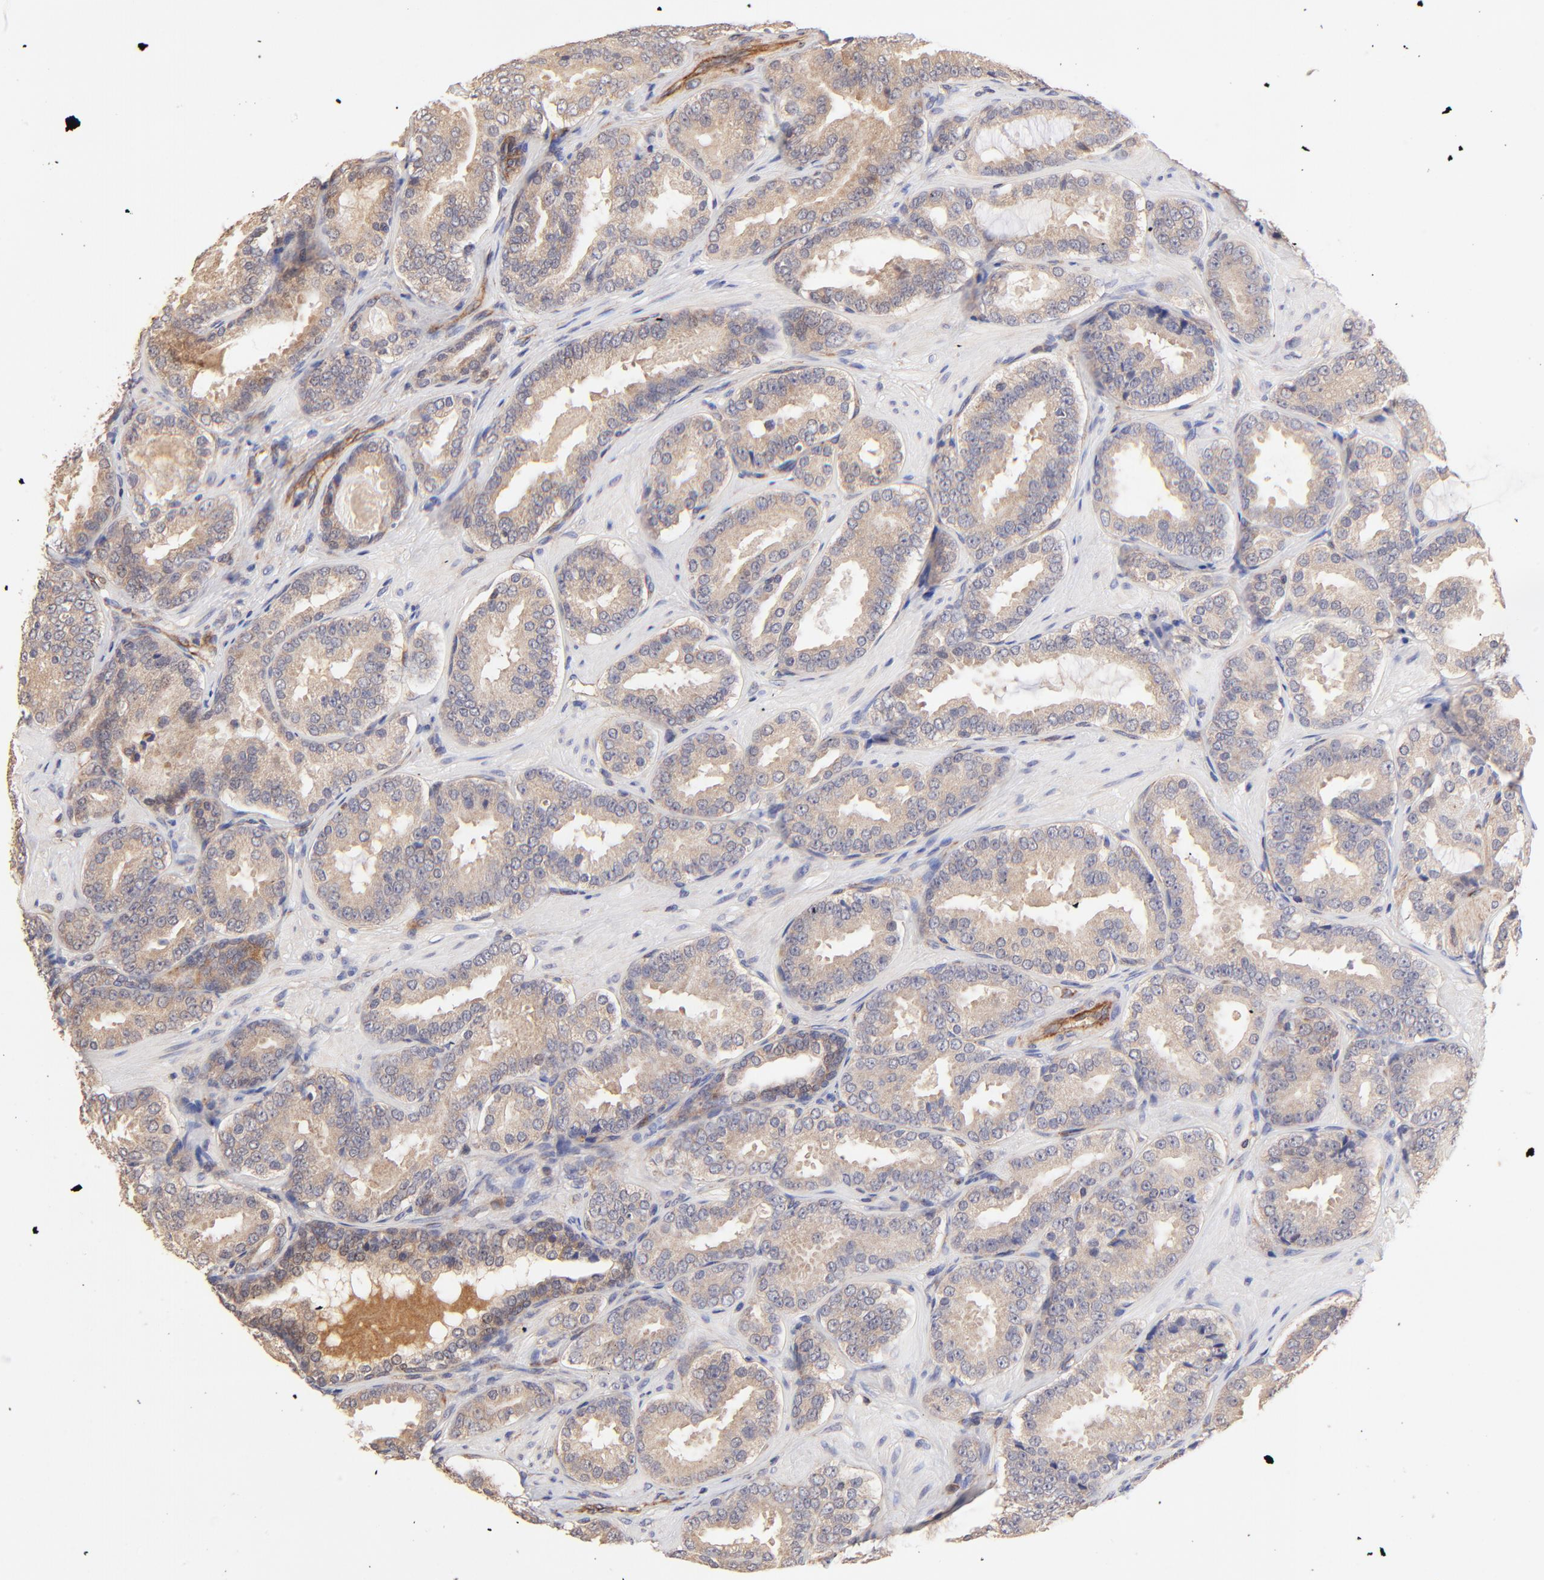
{"staining": {"intensity": "weak", "quantity": ">75%", "location": "cytoplasmic/membranous"}, "tissue": "prostate cancer", "cell_type": "Tumor cells", "image_type": "cancer", "snomed": [{"axis": "morphology", "description": "Adenocarcinoma, Low grade"}, {"axis": "topography", "description": "Prostate"}], "caption": "Prostate cancer (adenocarcinoma (low-grade)) stained with immunohistochemistry demonstrates weak cytoplasmic/membranous expression in about >75% of tumor cells.", "gene": "TNFAIP3", "patient": {"sex": "male", "age": 59}}